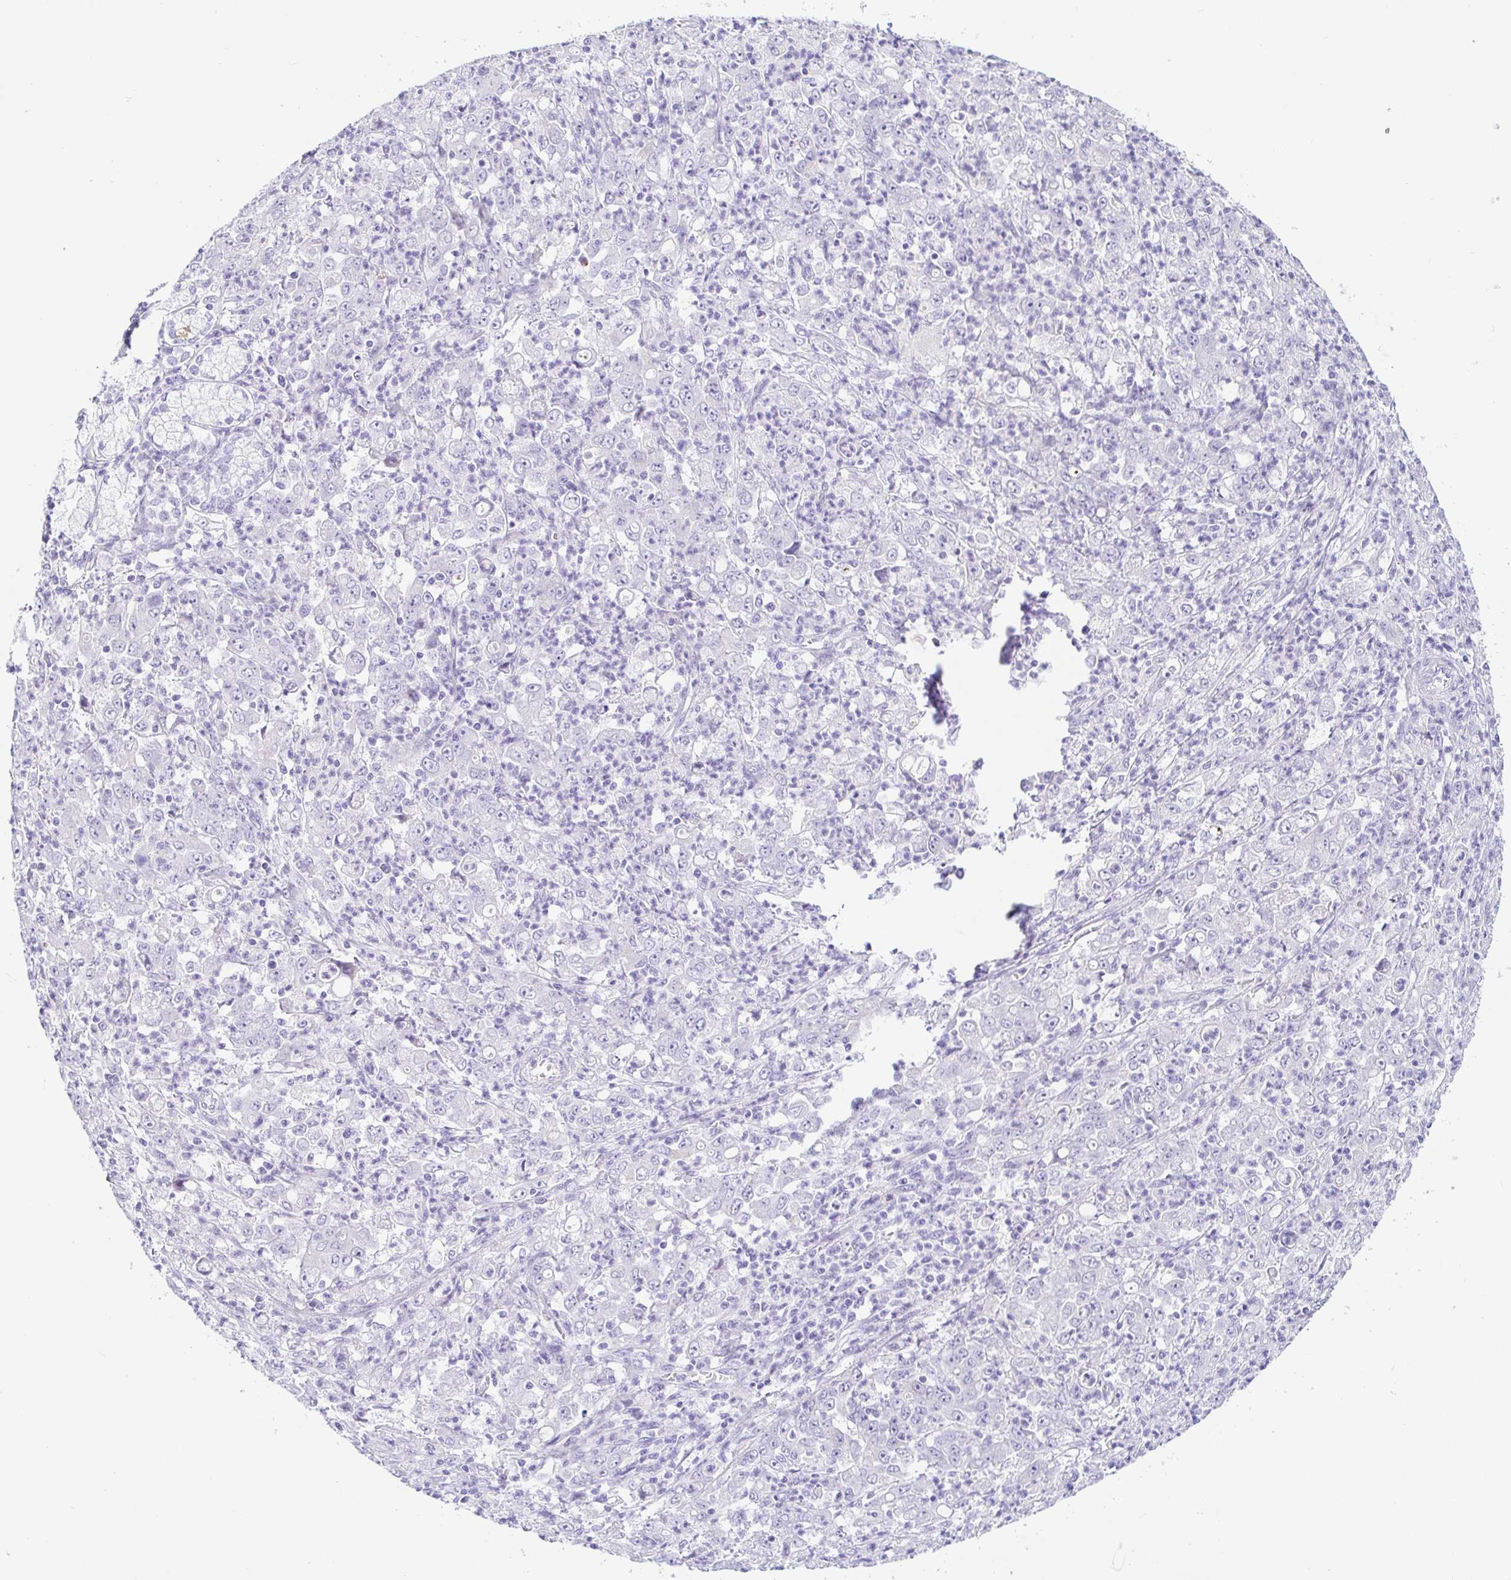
{"staining": {"intensity": "negative", "quantity": "none", "location": "none"}, "tissue": "stomach cancer", "cell_type": "Tumor cells", "image_type": "cancer", "snomed": [{"axis": "morphology", "description": "Adenocarcinoma, NOS"}, {"axis": "topography", "description": "Stomach, lower"}], "caption": "The immunohistochemistry image has no significant positivity in tumor cells of stomach cancer tissue.", "gene": "PINLYP", "patient": {"sex": "female", "age": 71}}